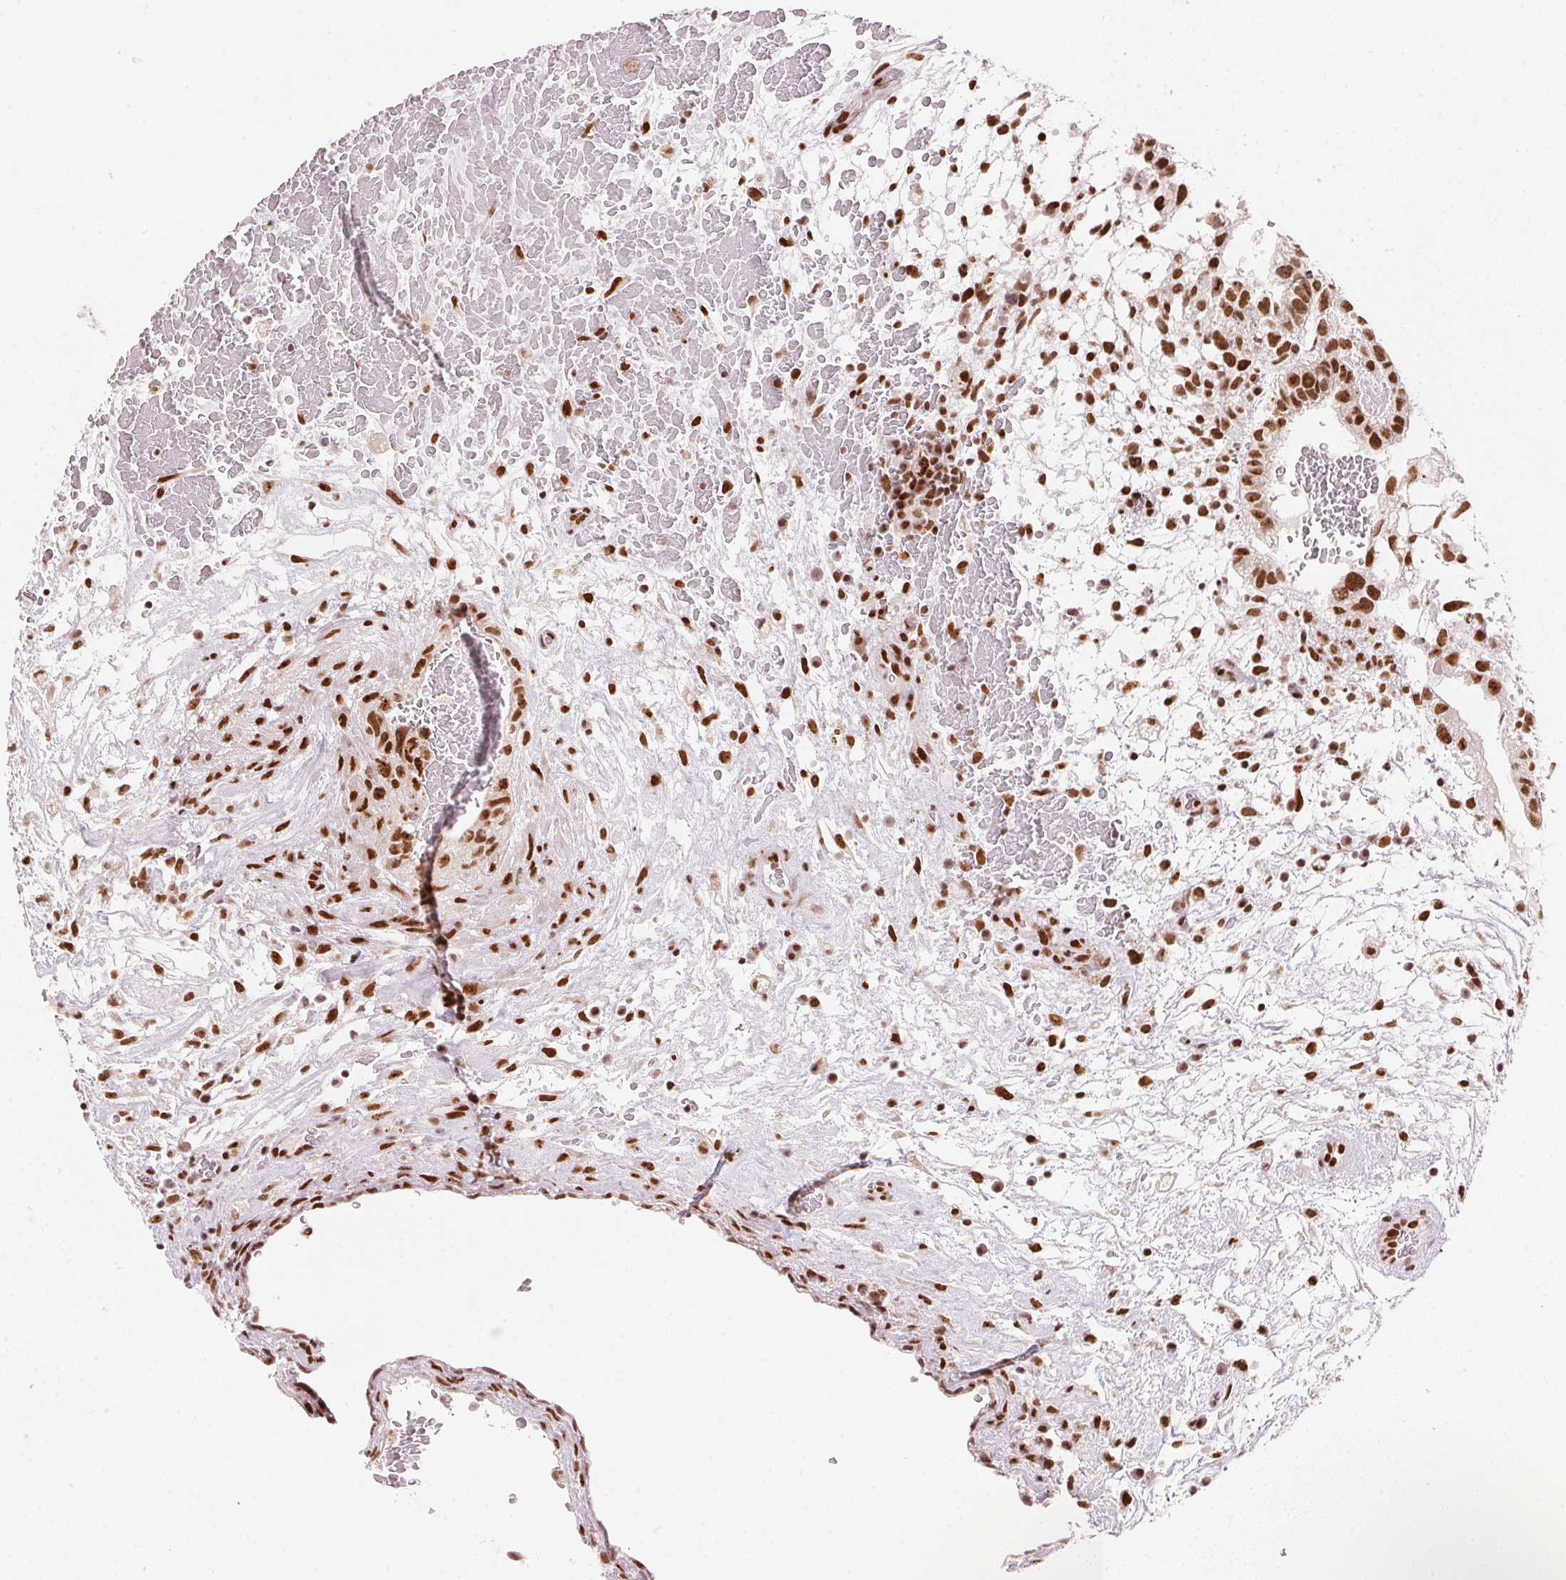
{"staining": {"intensity": "strong", "quantity": ">75%", "location": "nuclear"}, "tissue": "testis cancer", "cell_type": "Tumor cells", "image_type": "cancer", "snomed": [{"axis": "morphology", "description": "Normal tissue, NOS"}, {"axis": "morphology", "description": "Carcinoma, Embryonal, NOS"}, {"axis": "topography", "description": "Testis"}], "caption": "High-magnification brightfield microscopy of testis cancer stained with DAB (brown) and counterstained with hematoxylin (blue). tumor cells exhibit strong nuclear expression is seen in about>75% of cells.", "gene": "NXF1", "patient": {"sex": "male", "age": 32}}